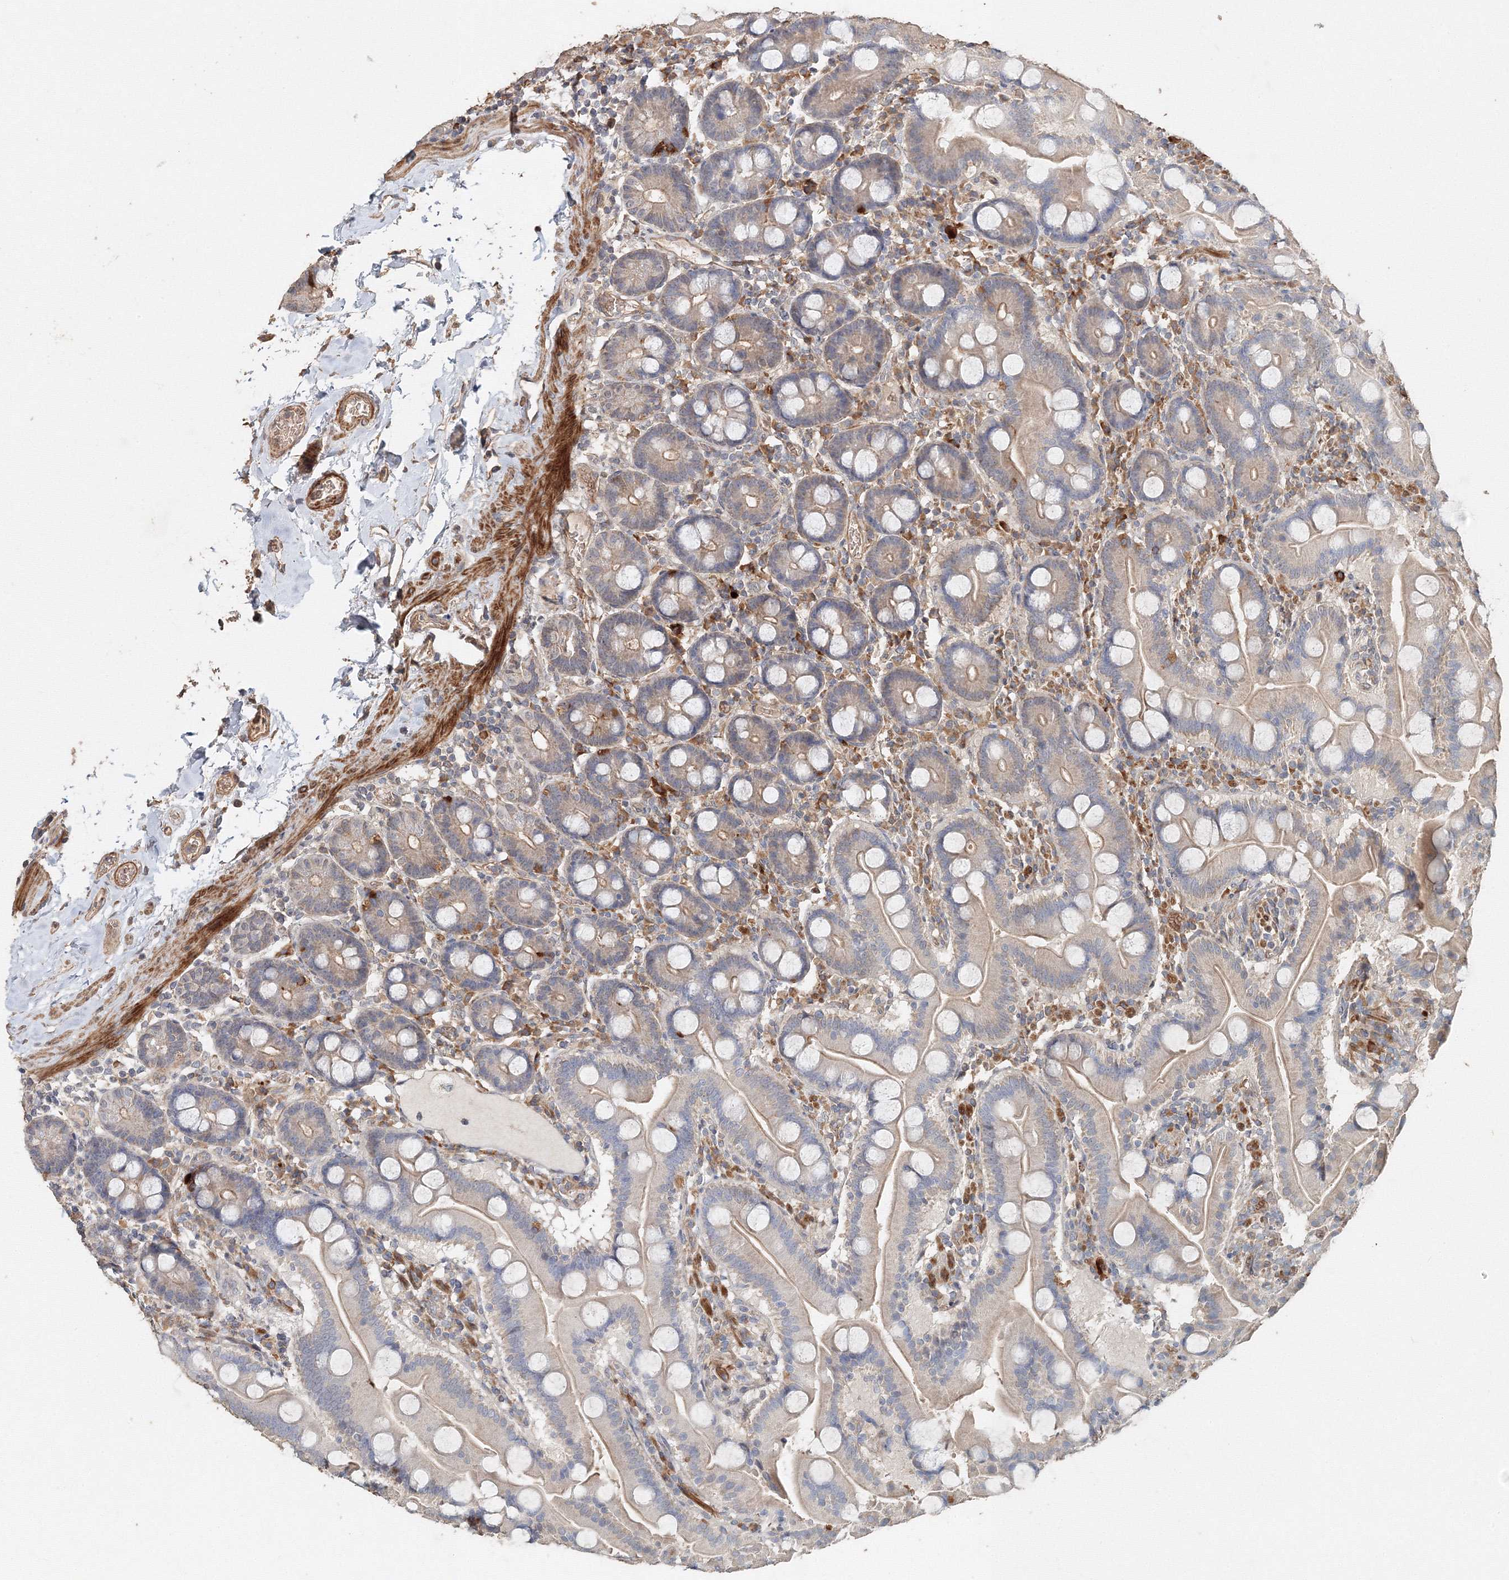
{"staining": {"intensity": "weak", "quantity": "25%-75%", "location": "cytoplasmic/membranous"}, "tissue": "duodenum", "cell_type": "Glandular cells", "image_type": "normal", "snomed": [{"axis": "morphology", "description": "Normal tissue, NOS"}, {"axis": "topography", "description": "Duodenum"}], "caption": "Brown immunohistochemical staining in normal human duodenum displays weak cytoplasmic/membranous staining in approximately 25%-75% of glandular cells.", "gene": "NALF2", "patient": {"sex": "male", "age": 55}}